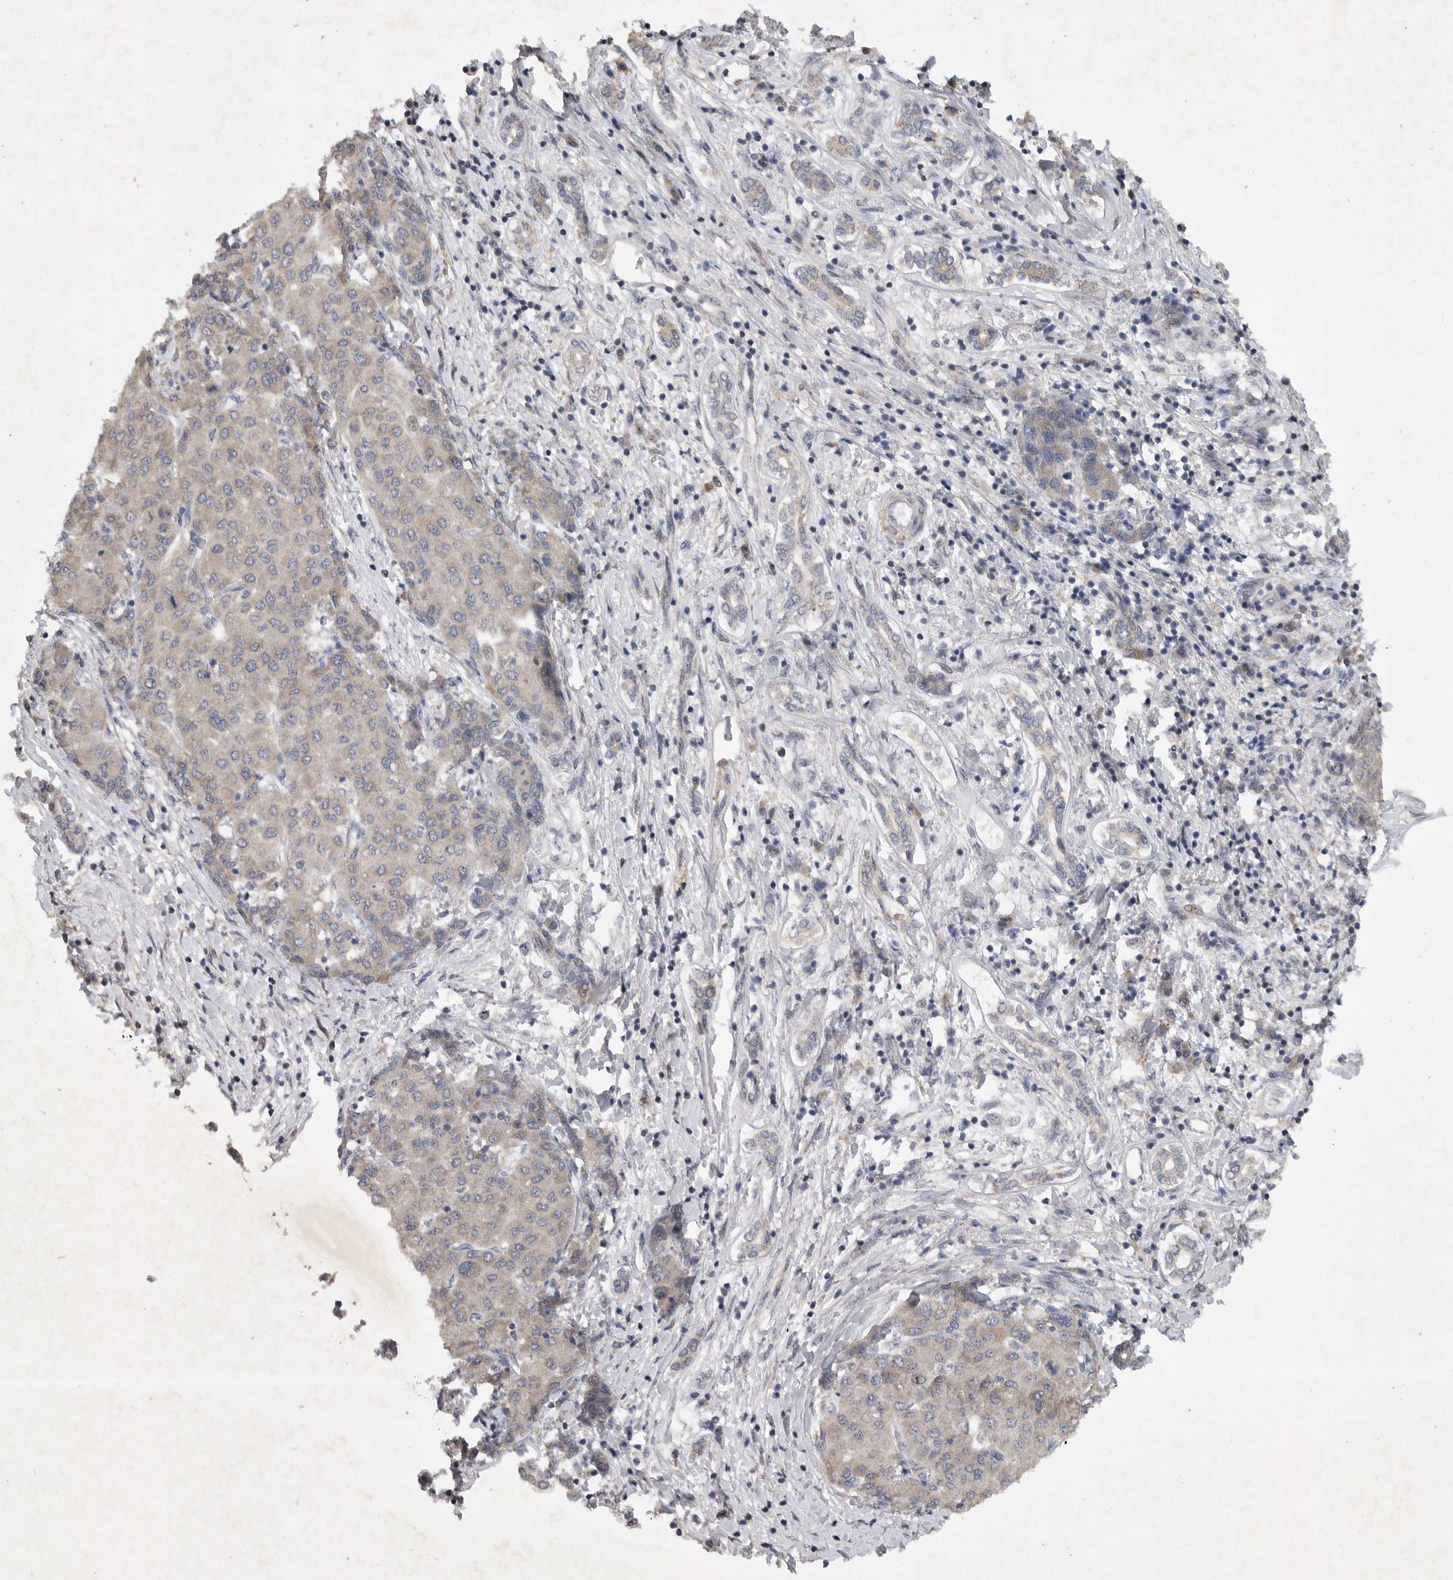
{"staining": {"intensity": "negative", "quantity": "none", "location": "none"}, "tissue": "liver cancer", "cell_type": "Tumor cells", "image_type": "cancer", "snomed": [{"axis": "morphology", "description": "Carcinoma, Hepatocellular, NOS"}, {"axis": "topography", "description": "Liver"}], "caption": "Immunohistochemistry photomicrograph of neoplastic tissue: human liver hepatocellular carcinoma stained with DAB demonstrates no significant protein positivity in tumor cells. (Stains: DAB immunohistochemistry with hematoxylin counter stain, Microscopy: brightfield microscopy at high magnification).", "gene": "EDEM3", "patient": {"sex": "male", "age": 65}}